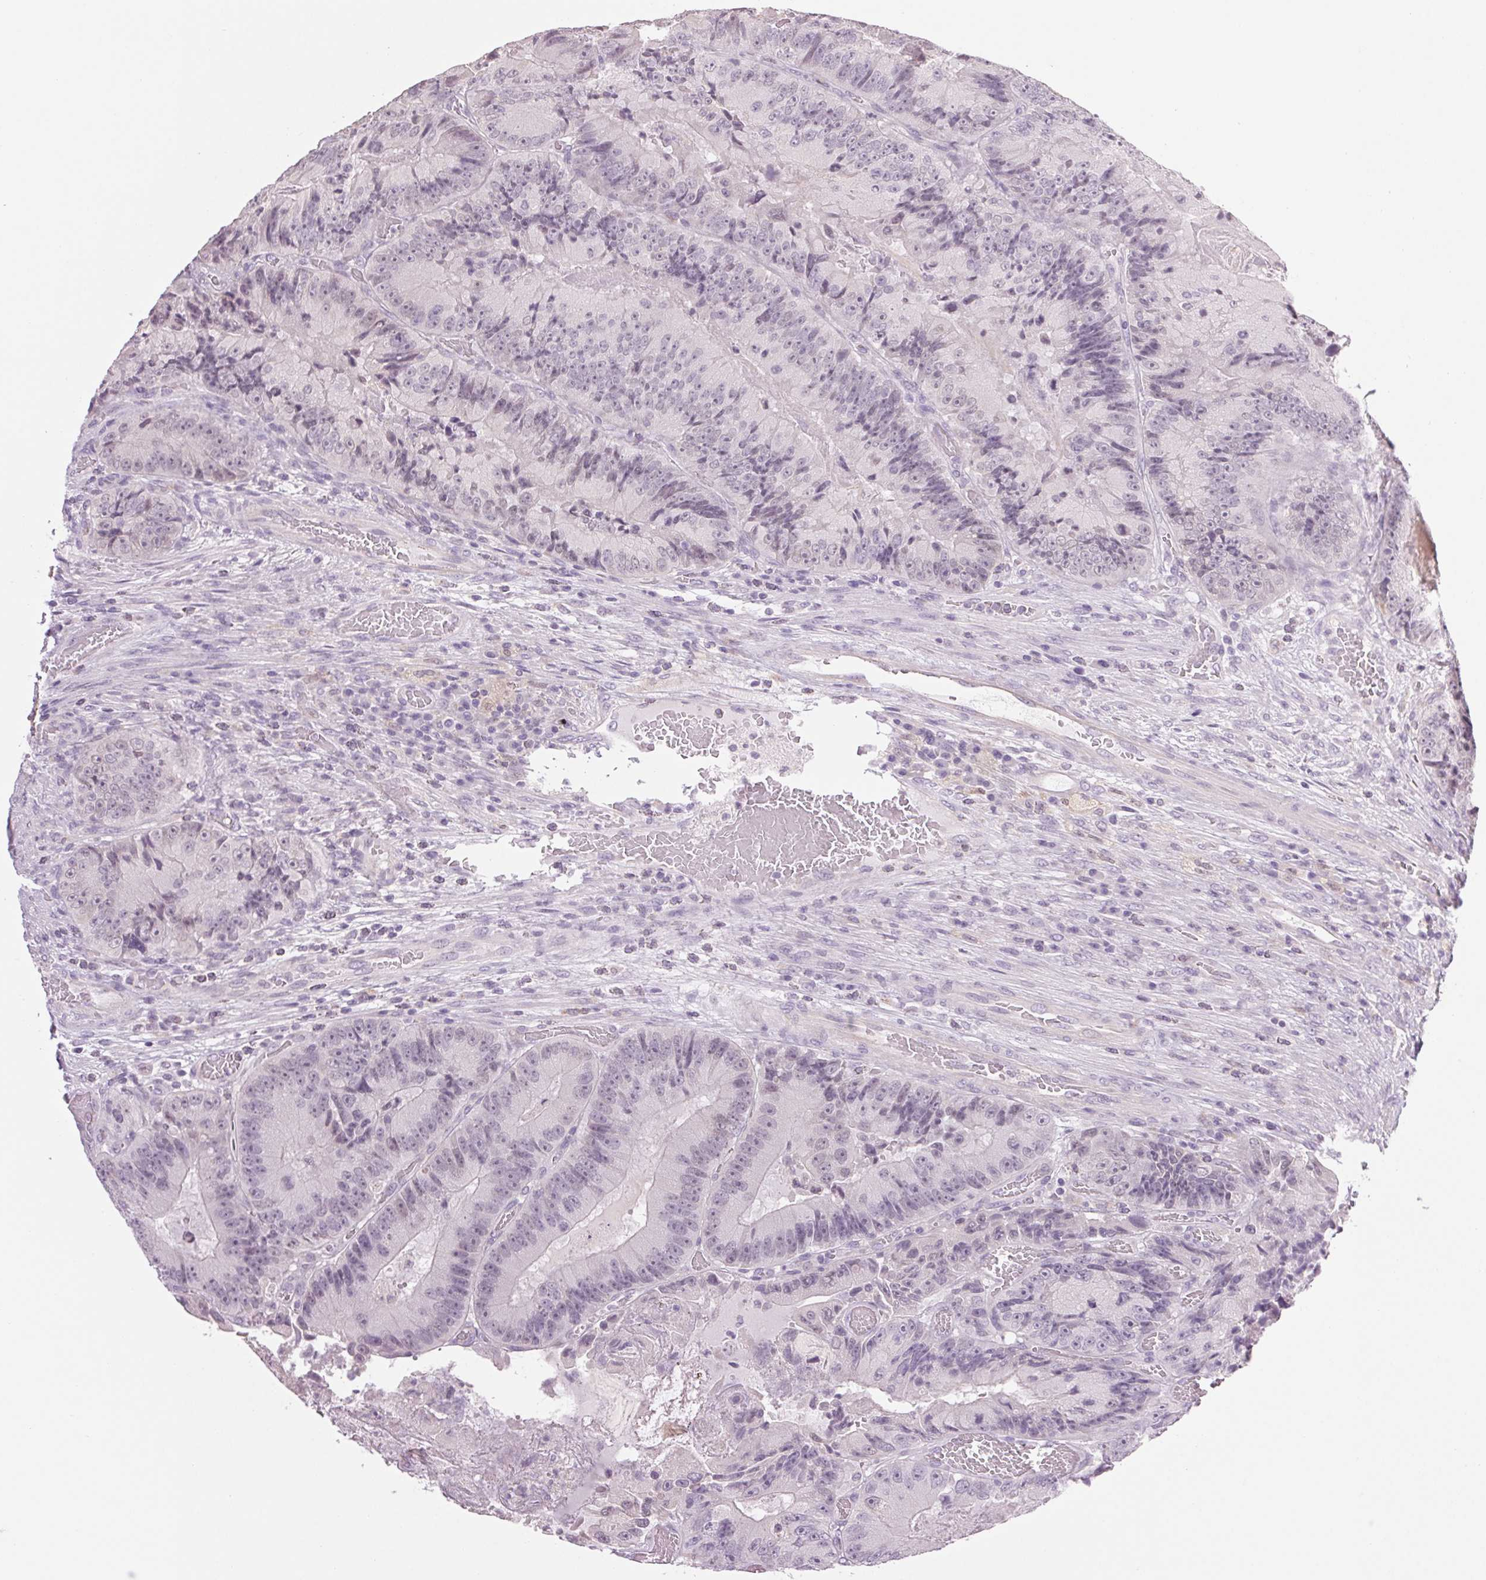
{"staining": {"intensity": "weak", "quantity": "<25%", "location": "nuclear"}, "tissue": "colorectal cancer", "cell_type": "Tumor cells", "image_type": "cancer", "snomed": [{"axis": "morphology", "description": "Adenocarcinoma, NOS"}, {"axis": "topography", "description": "Colon"}], "caption": "An immunohistochemistry (IHC) image of colorectal adenocarcinoma is shown. There is no staining in tumor cells of colorectal adenocarcinoma.", "gene": "MPO", "patient": {"sex": "female", "age": 86}}